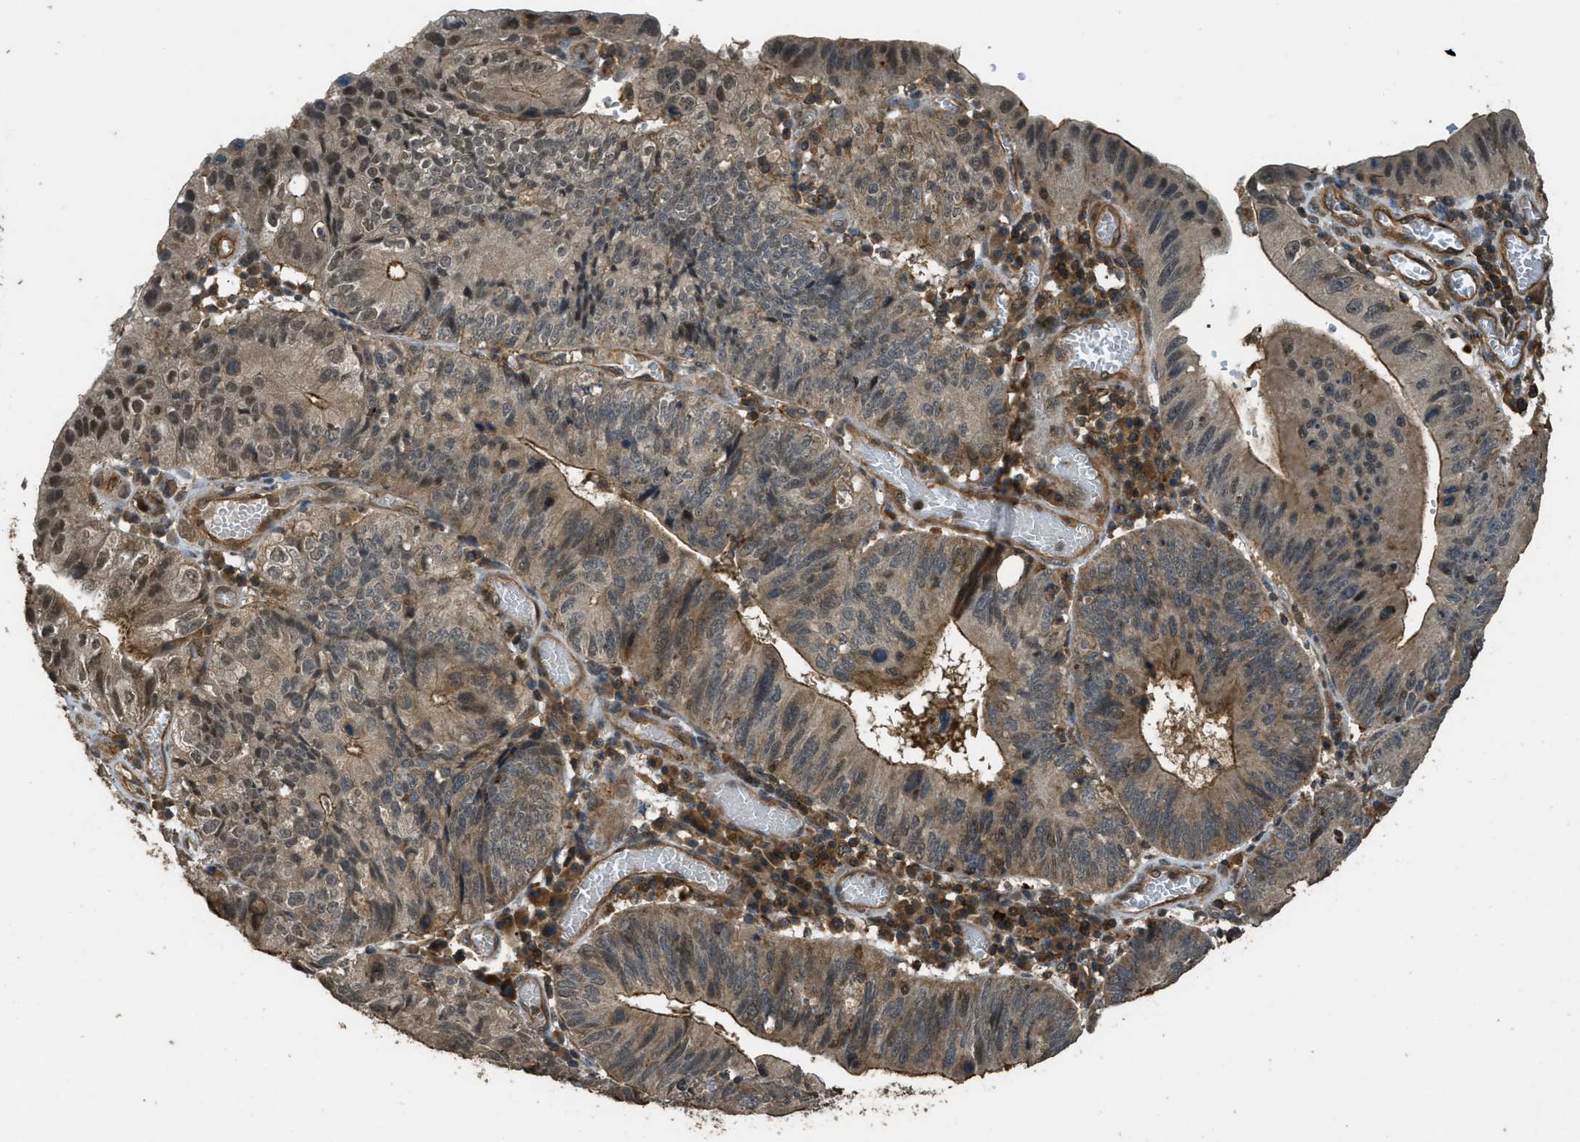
{"staining": {"intensity": "moderate", "quantity": ">75%", "location": "cytoplasmic/membranous"}, "tissue": "stomach cancer", "cell_type": "Tumor cells", "image_type": "cancer", "snomed": [{"axis": "morphology", "description": "Adenocarcinoma, NOS"}, {"axis": "topography", "description": "Stomach"}], "caption": "The immunohistochemical stain labels moderate cytoplasmic/membranous positivity in tumor cells of stomach cancer tissue. The protein of interest is stained brown, and the nuclei are stained in blue (DAB IHC with brightfield microscopy, high magnification).", "gene": "PPP6R3", "patient": {"sex": "male", "age": 59}}